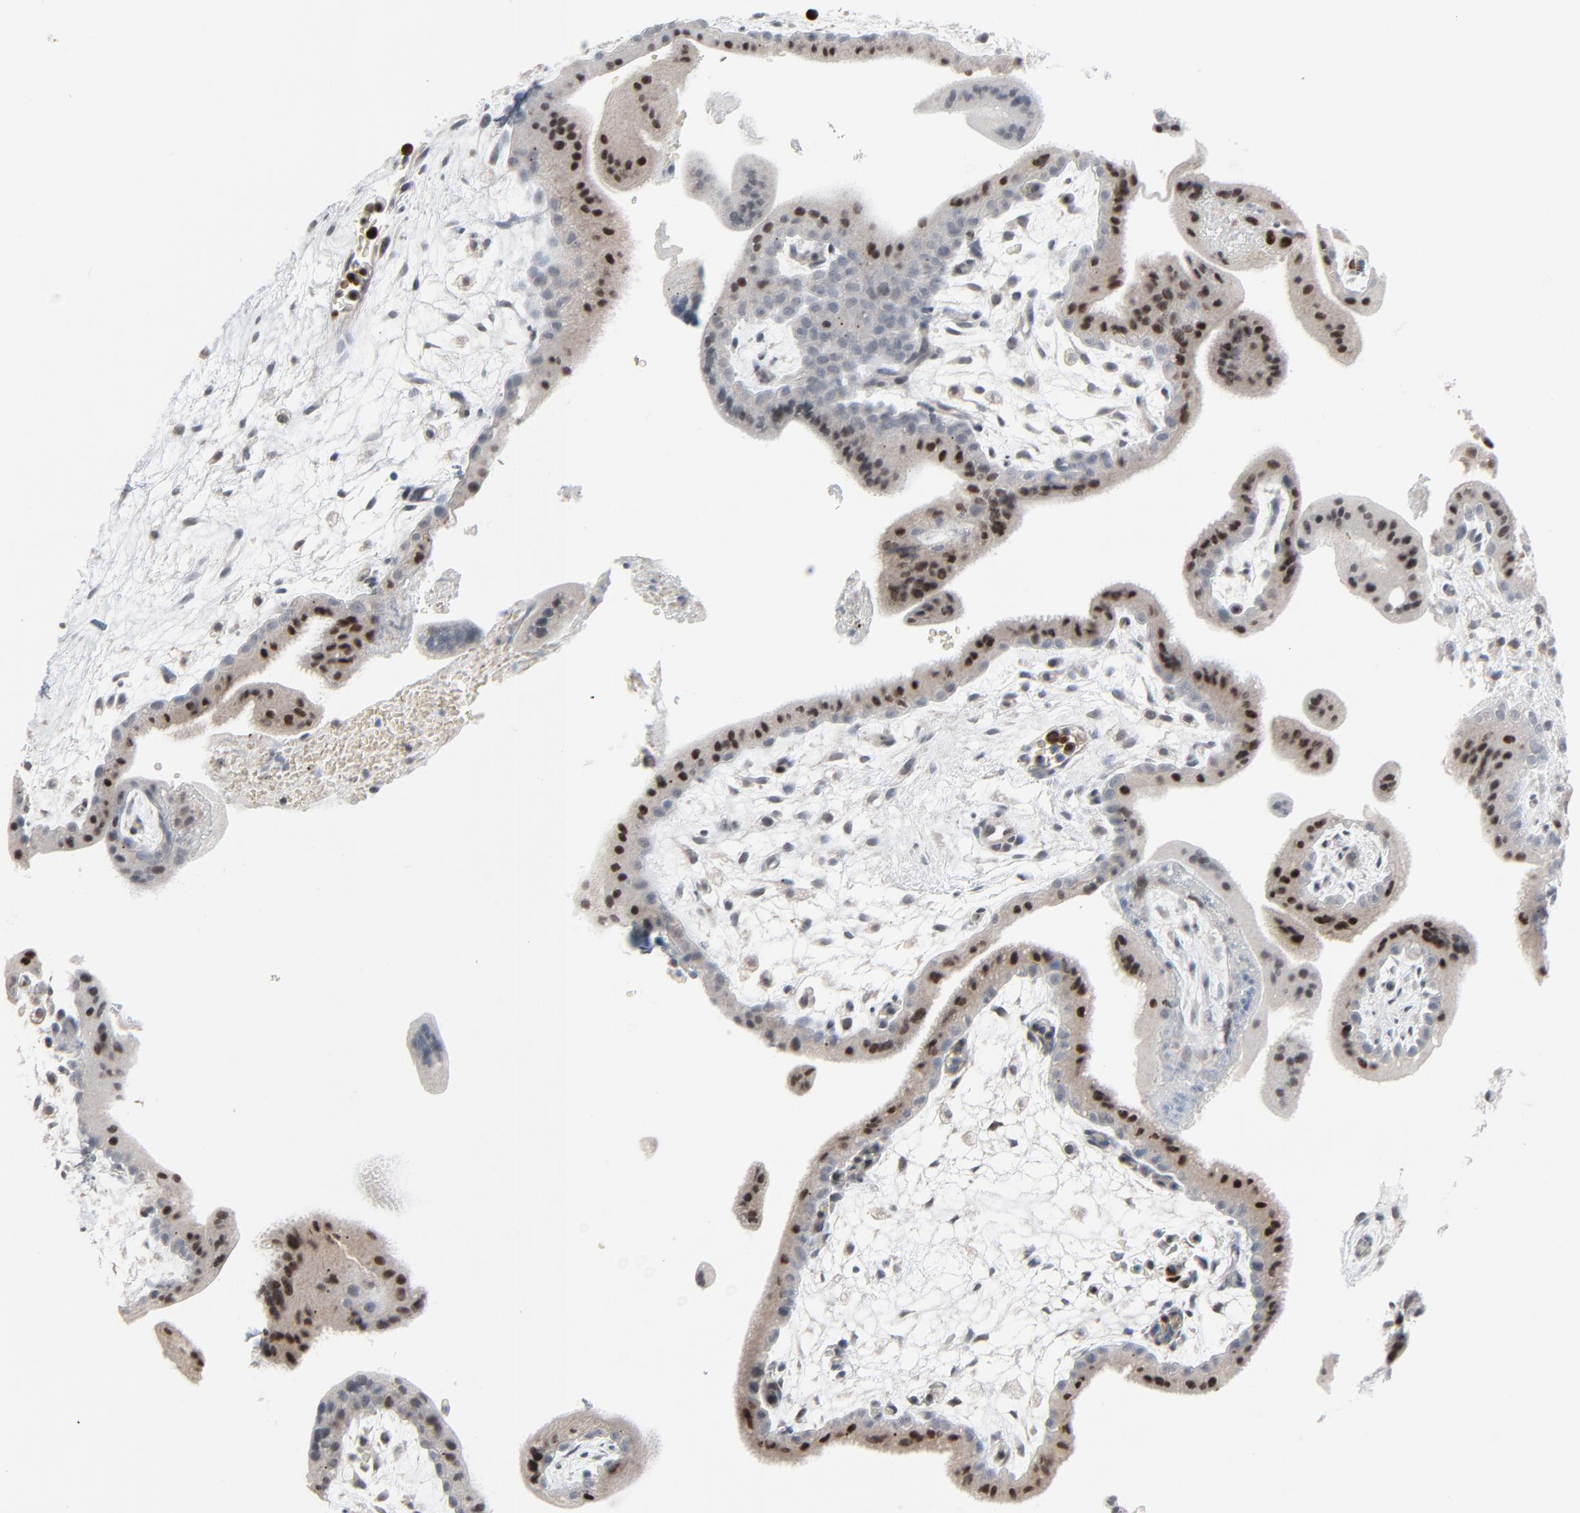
{"staining": {"intensity": "strong", "quantity": "25%-75%", "location": "nuclear"}, "tissue": "placenta", "cell_type": "Trophoblastic cells", "image_type": "normal", "snomed": [{"axis": "morphology", "description": "Normal tissue, NOS"}, {"axis": "topography", "description": "Placenta"}], "caption": "Protein staining of benign placenta demonstrates strong nuclear positivity in approximately 25%-75% of trophoblastic cells.", "gene": "SAGE1", "patient": {"sex": "female", "age": 35}}